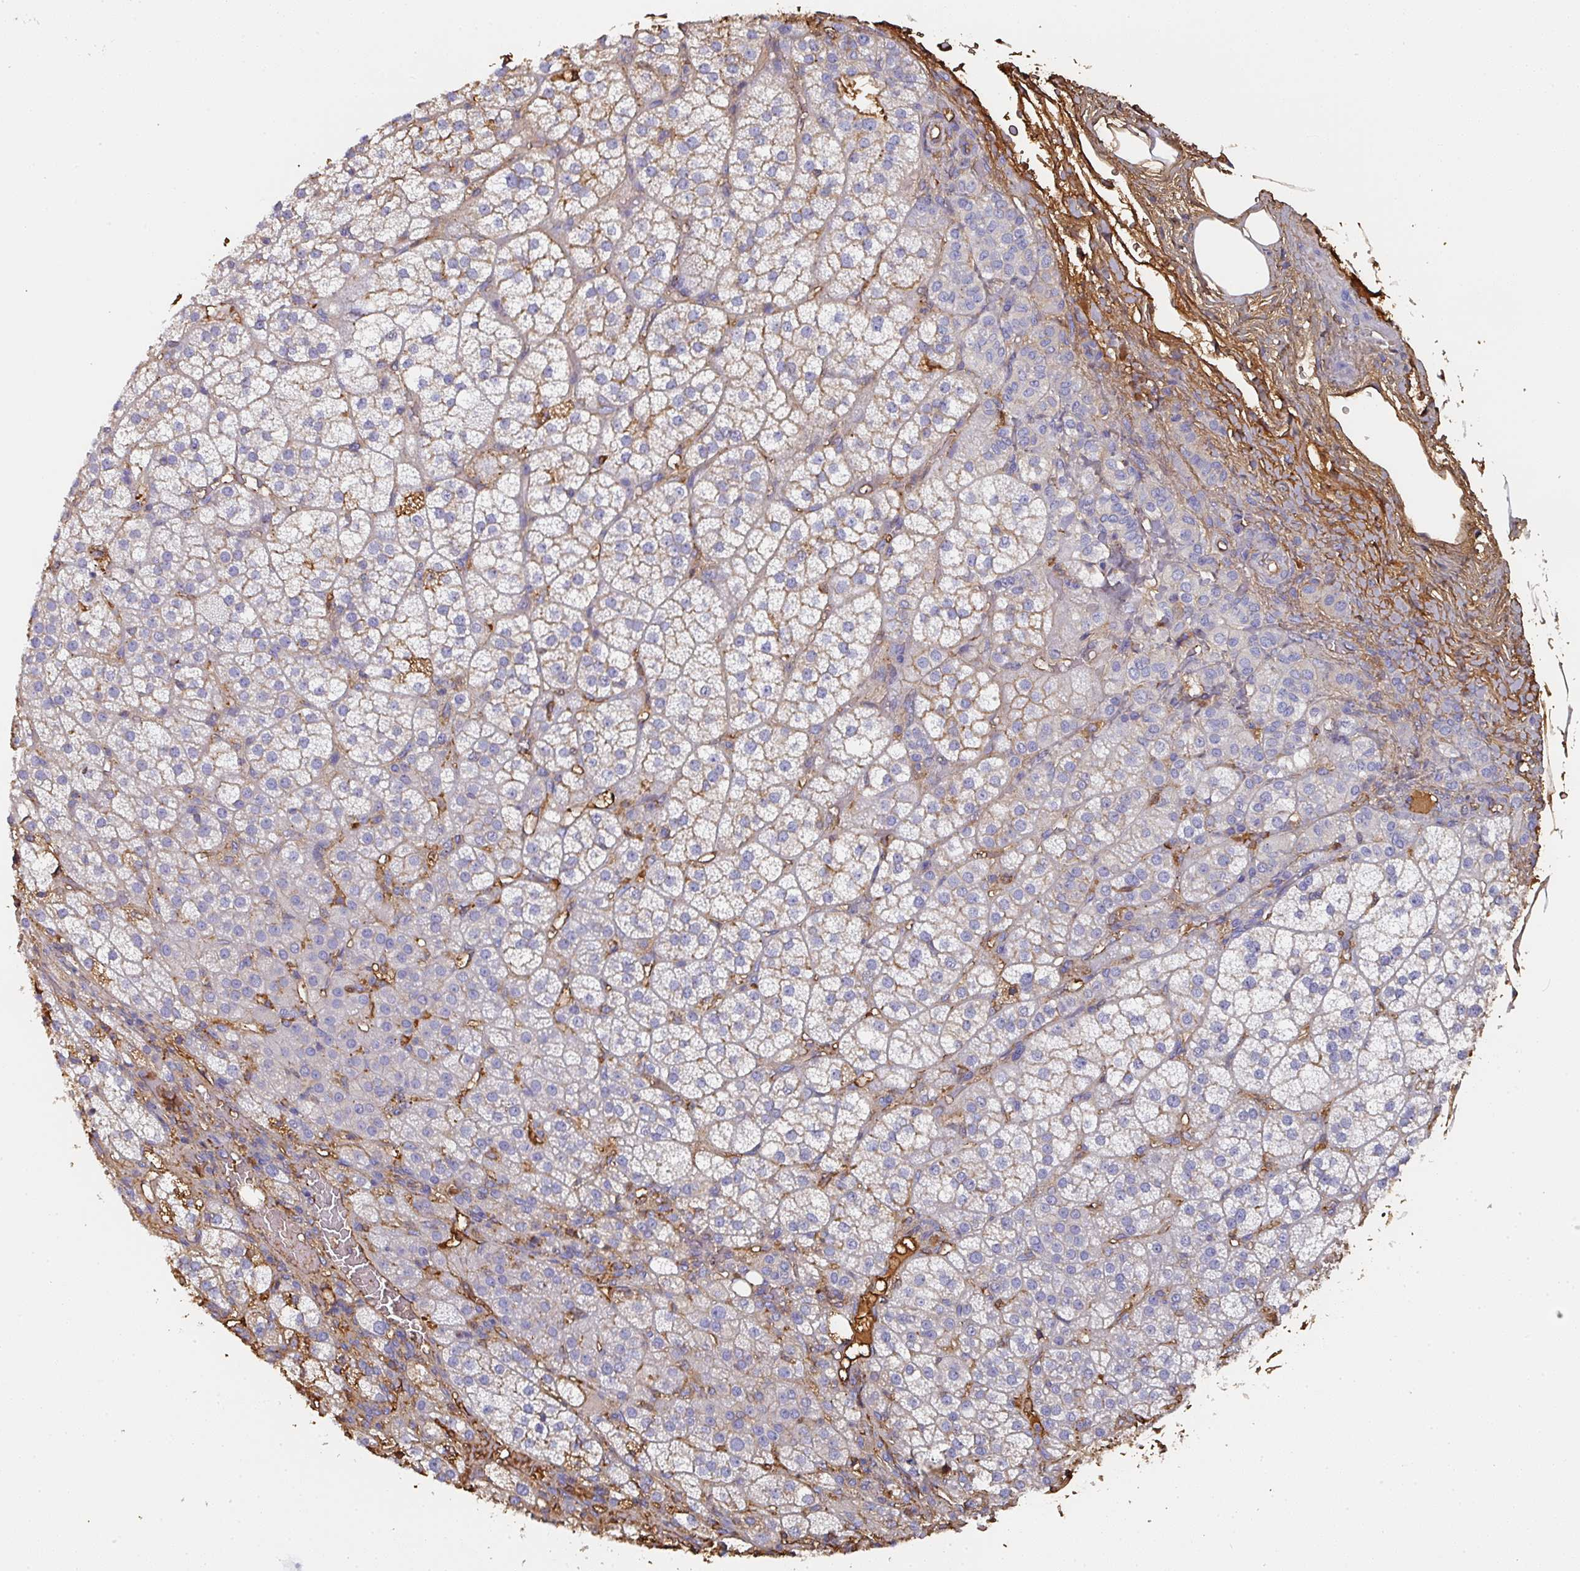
{"staining": {"intensity": "moderate", "quantity": "<25%", "location": "cytoplasmic/membranous"}, "tissue": "adrenal gland", "cell_type": "Glandular cells", "image_type": "normal", "snomed": [{"axis": "morphology", "description": "Normal tissue, NOS"}, {"axis": "topography", "description": "Adrenal gland"}], "caption": "Moderate cytoplasmic/membranous expression is present in about <25% of glandular cells in normal adrenal gland.", "gene": "ALB", "patient": {"sex": "female", "age": 60}}